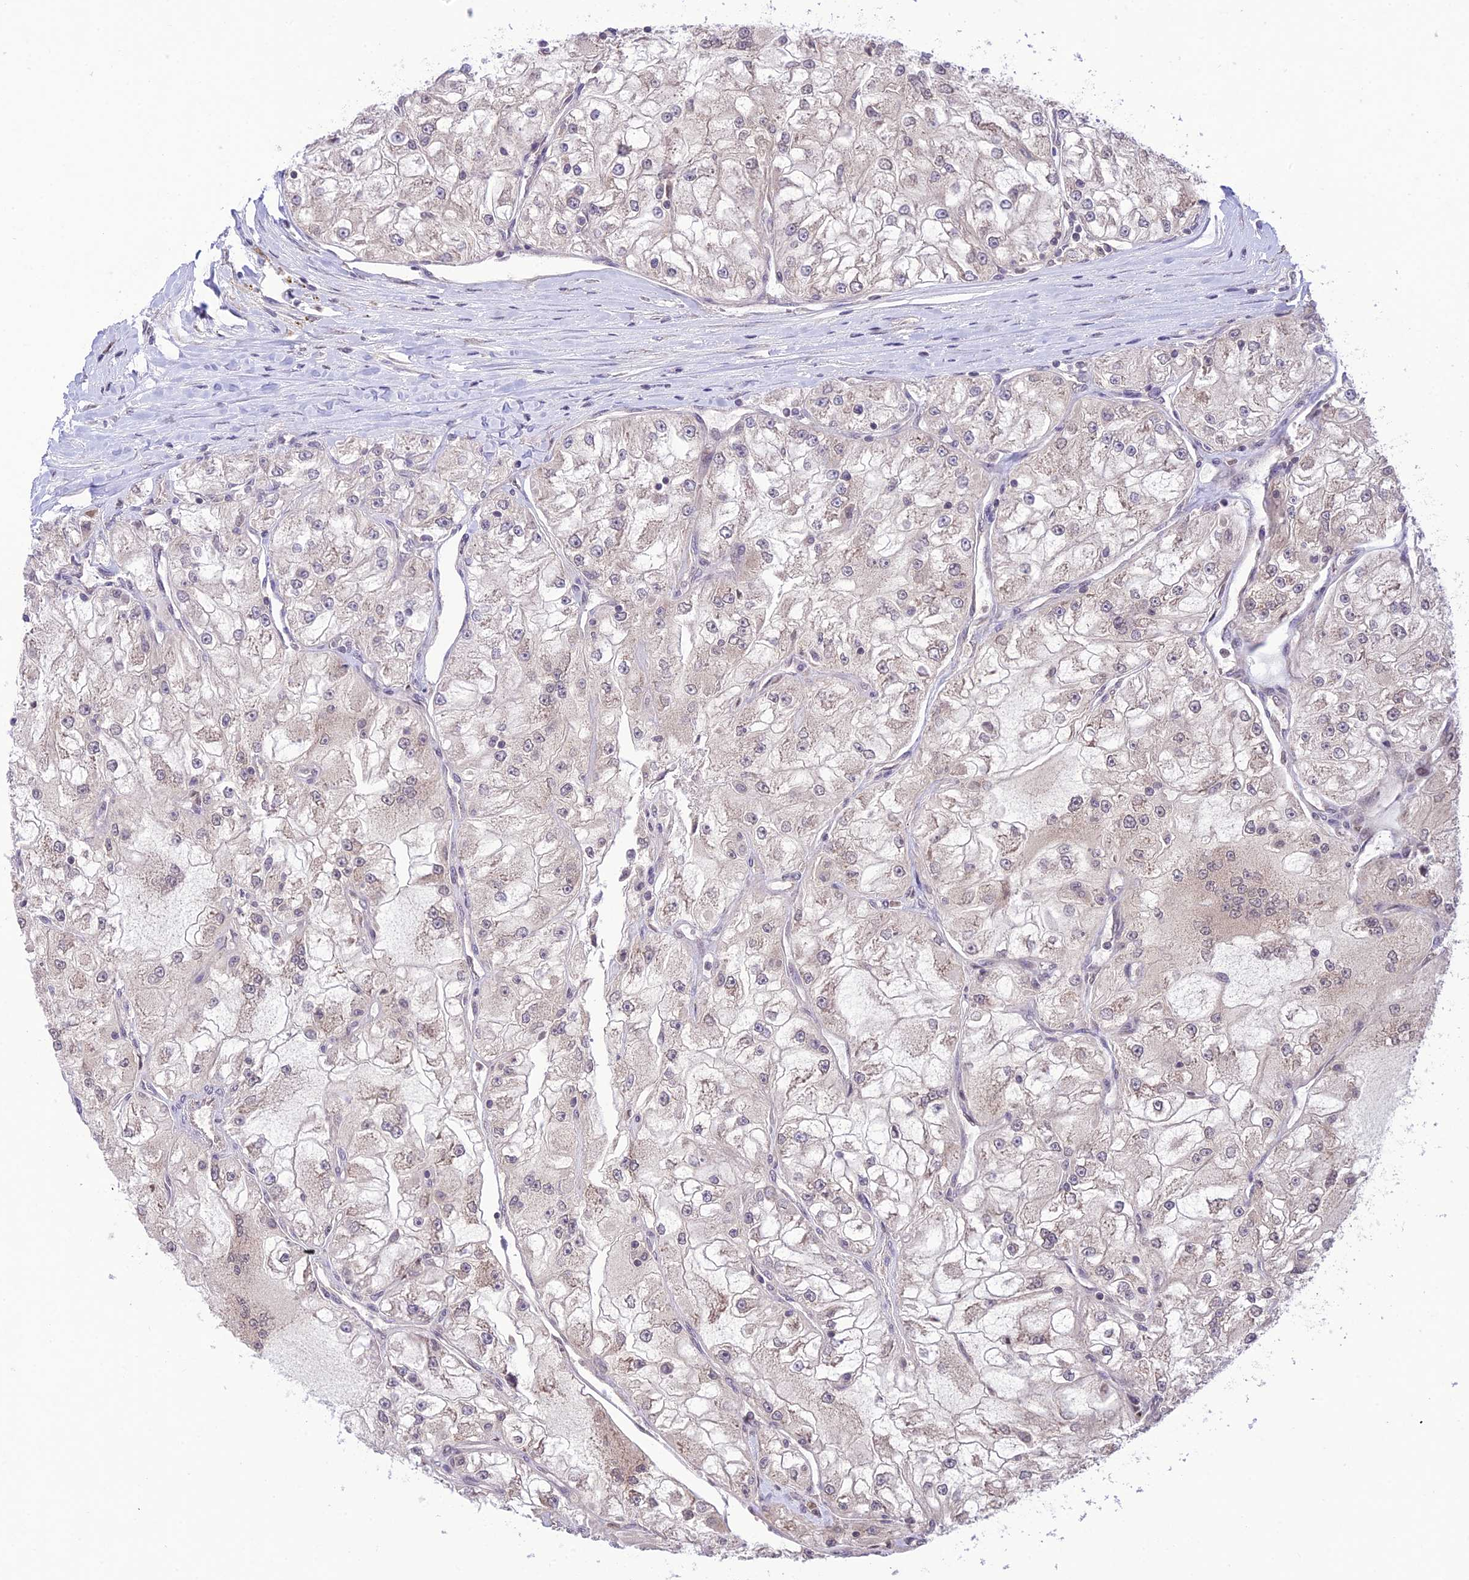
{"staining": {"intensity": "negative", "quantity": "none", "location": "none"}, "tissue": "renal cancer", "cell_type": "Tumor cells", "image_type": "cancer", "snomed": [{"axis": "morphology", "description": "Adenocarcinoma, NOS"}, {"axis": "topography", "description": "Kidney"}], "caption": "An immunohistochemistry image of adenocarcinoma (renal) is shown. There is no staining in tumor cells of adenocarcinoma (renal).", "gene": "TEKT1", "patient": {"sex": "female", "age": 72}}